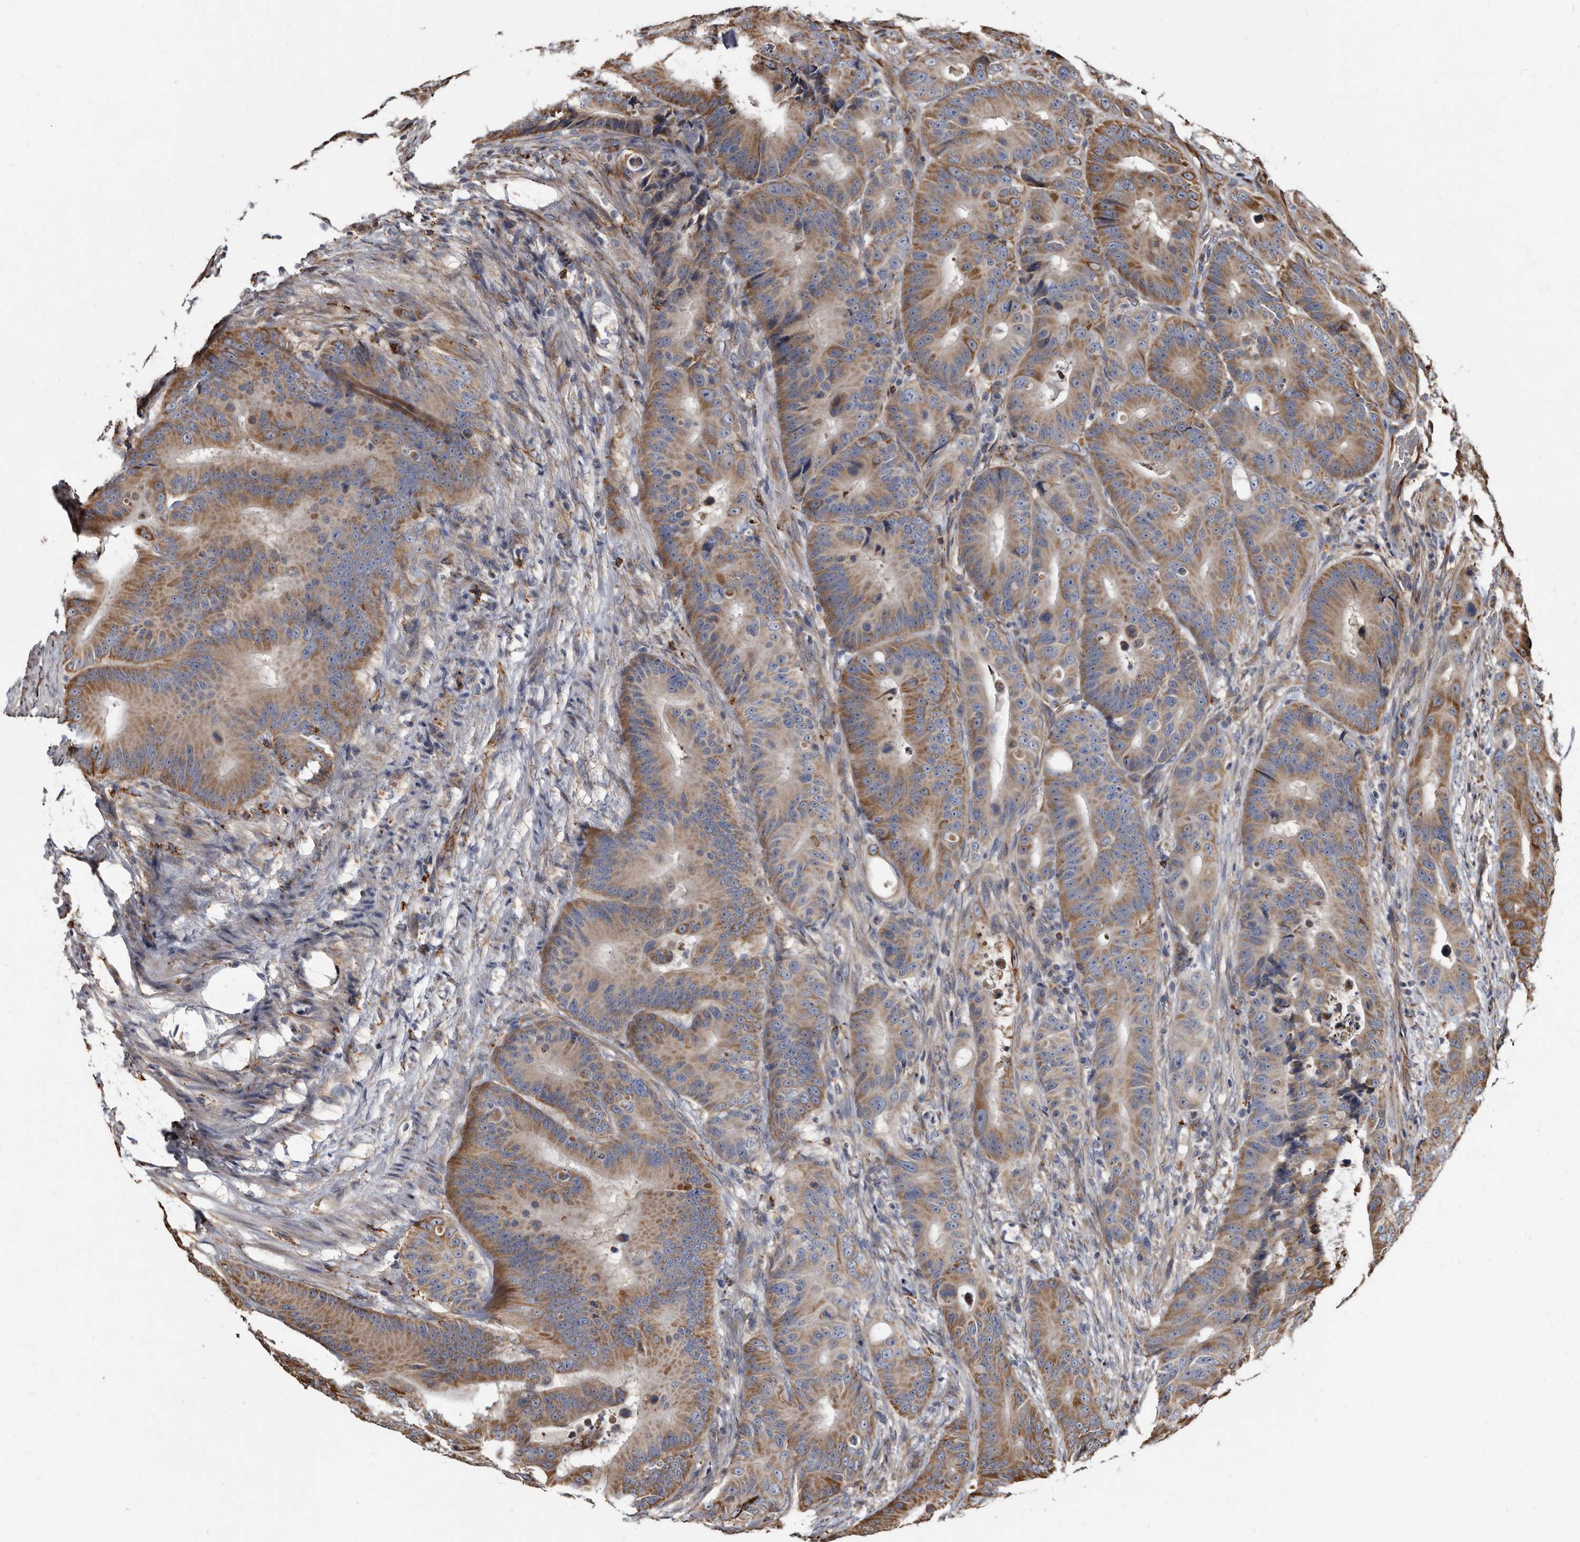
{"staining": {"intensity": "moderate", "quantity": "25%-75%", "location": "cytoplasmic/membranous"}, "tissue": "colorectal cancer", "cell_type": "Tumor cells", "image_type": "cancer", "snomed": [{"axis": "morphology", "description": "Adenocarcinoma, NOS"}, {"axis": "topography", "description": "Colon"}], "caption": "IHC photomicrograph of neoplastic tissue: colorectal adenocarcinoma stained using immunohistochemistry (IHC) shows medium levels of moderate protein expression localized specifically in the cytoplasmic/membranous of tumor cells, appearing as a cytoplasmic/membranous brown color.", "gene": "CTSA", "patient": {"sex": "male", "age": 83}}